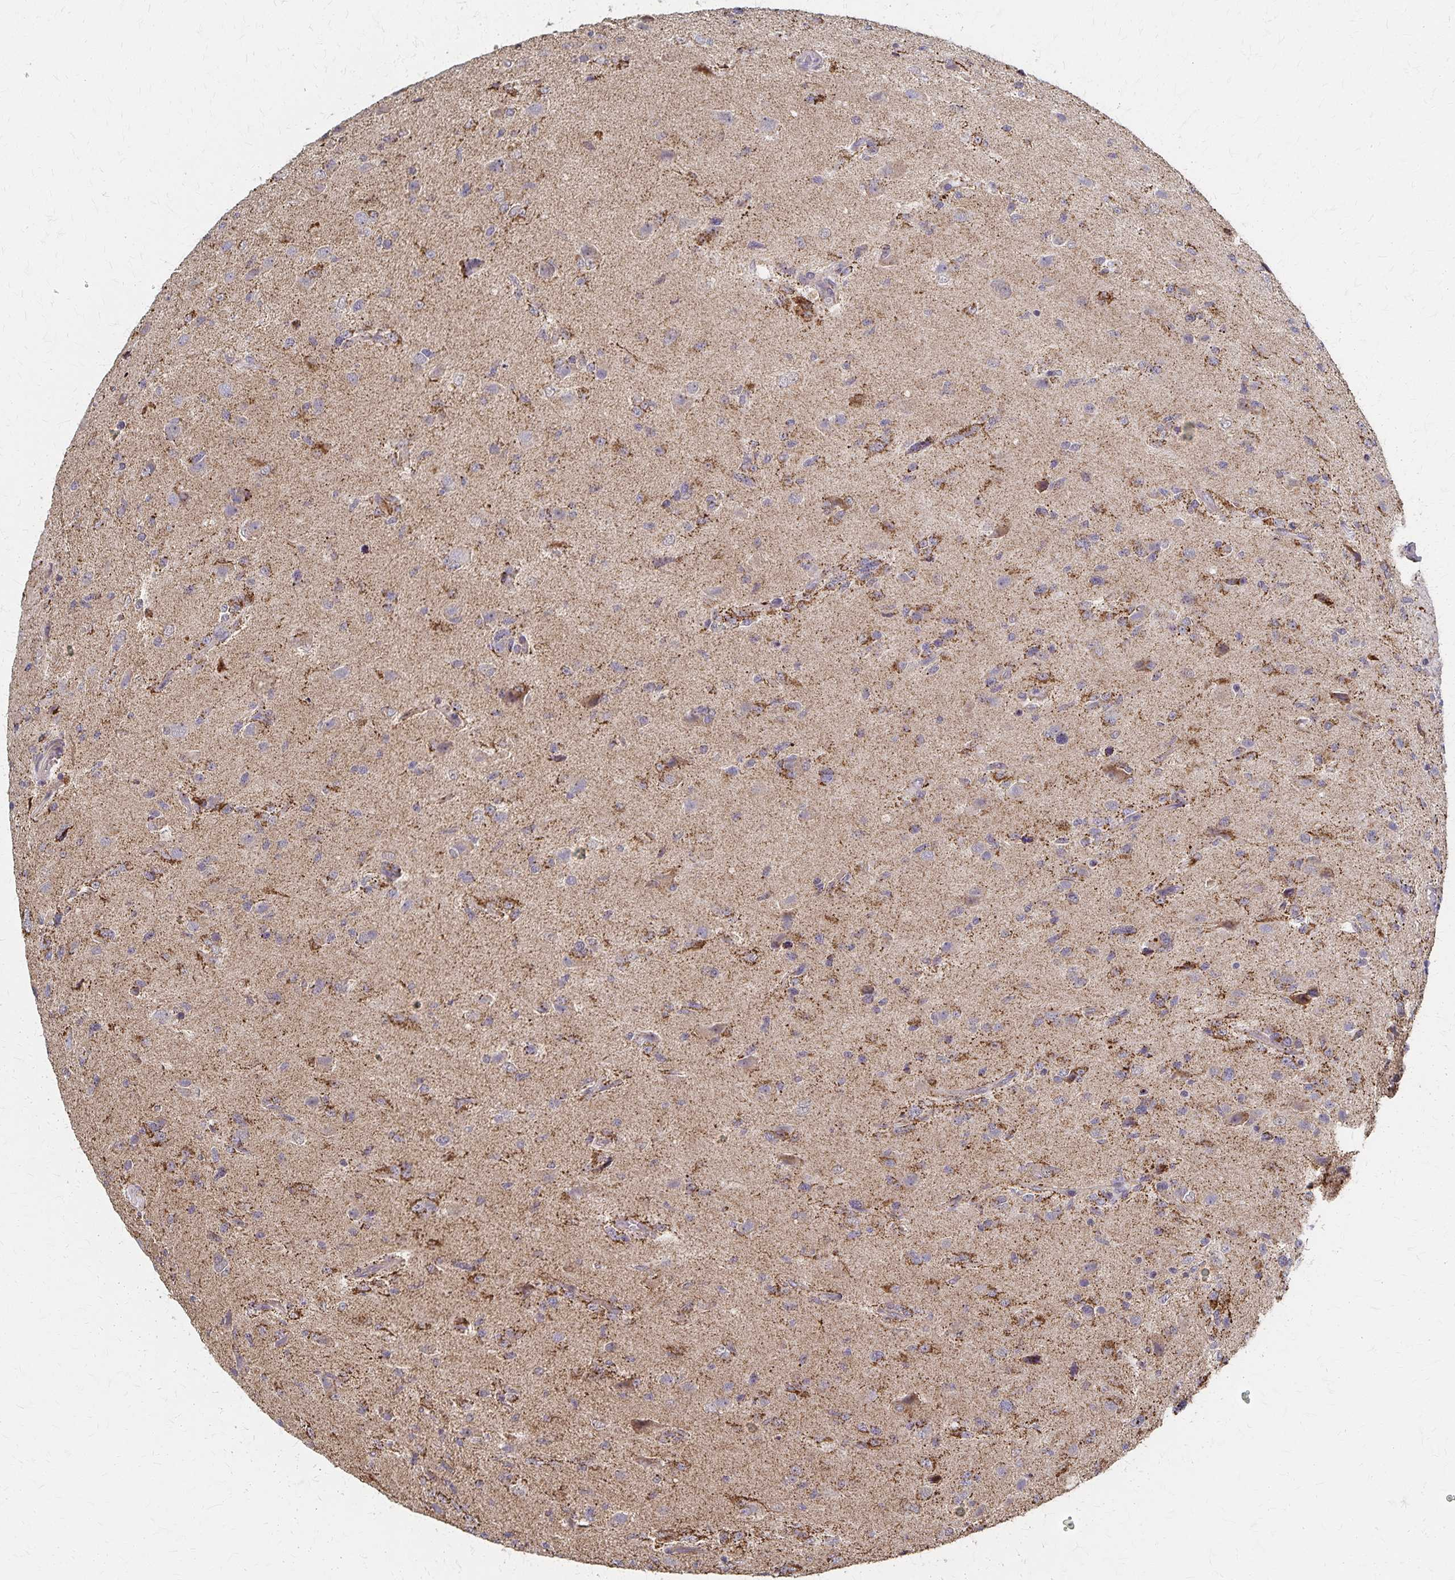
{"staining": {"intensity": "moderate", "quantity": "25%-75%", "location": "cytoplasmic/membranous"}, "tissue": "glioma", "cell_type": "Tumor cells", "image_type": "cancer", "snomed": [{"axis": "morphology", "description": "Glioma, malignant, High grade"}, {"axis": "topography", "description": "Brain"}], "caption": "Immunohistochemistry of malignant glioma (high-grade) displays medium levels of moderate cytoplasmic/membranous staining in about 25%-75% of tumor cells.", "gene": "DYRK4", "patient": {"sex": "male", "age": 68}}